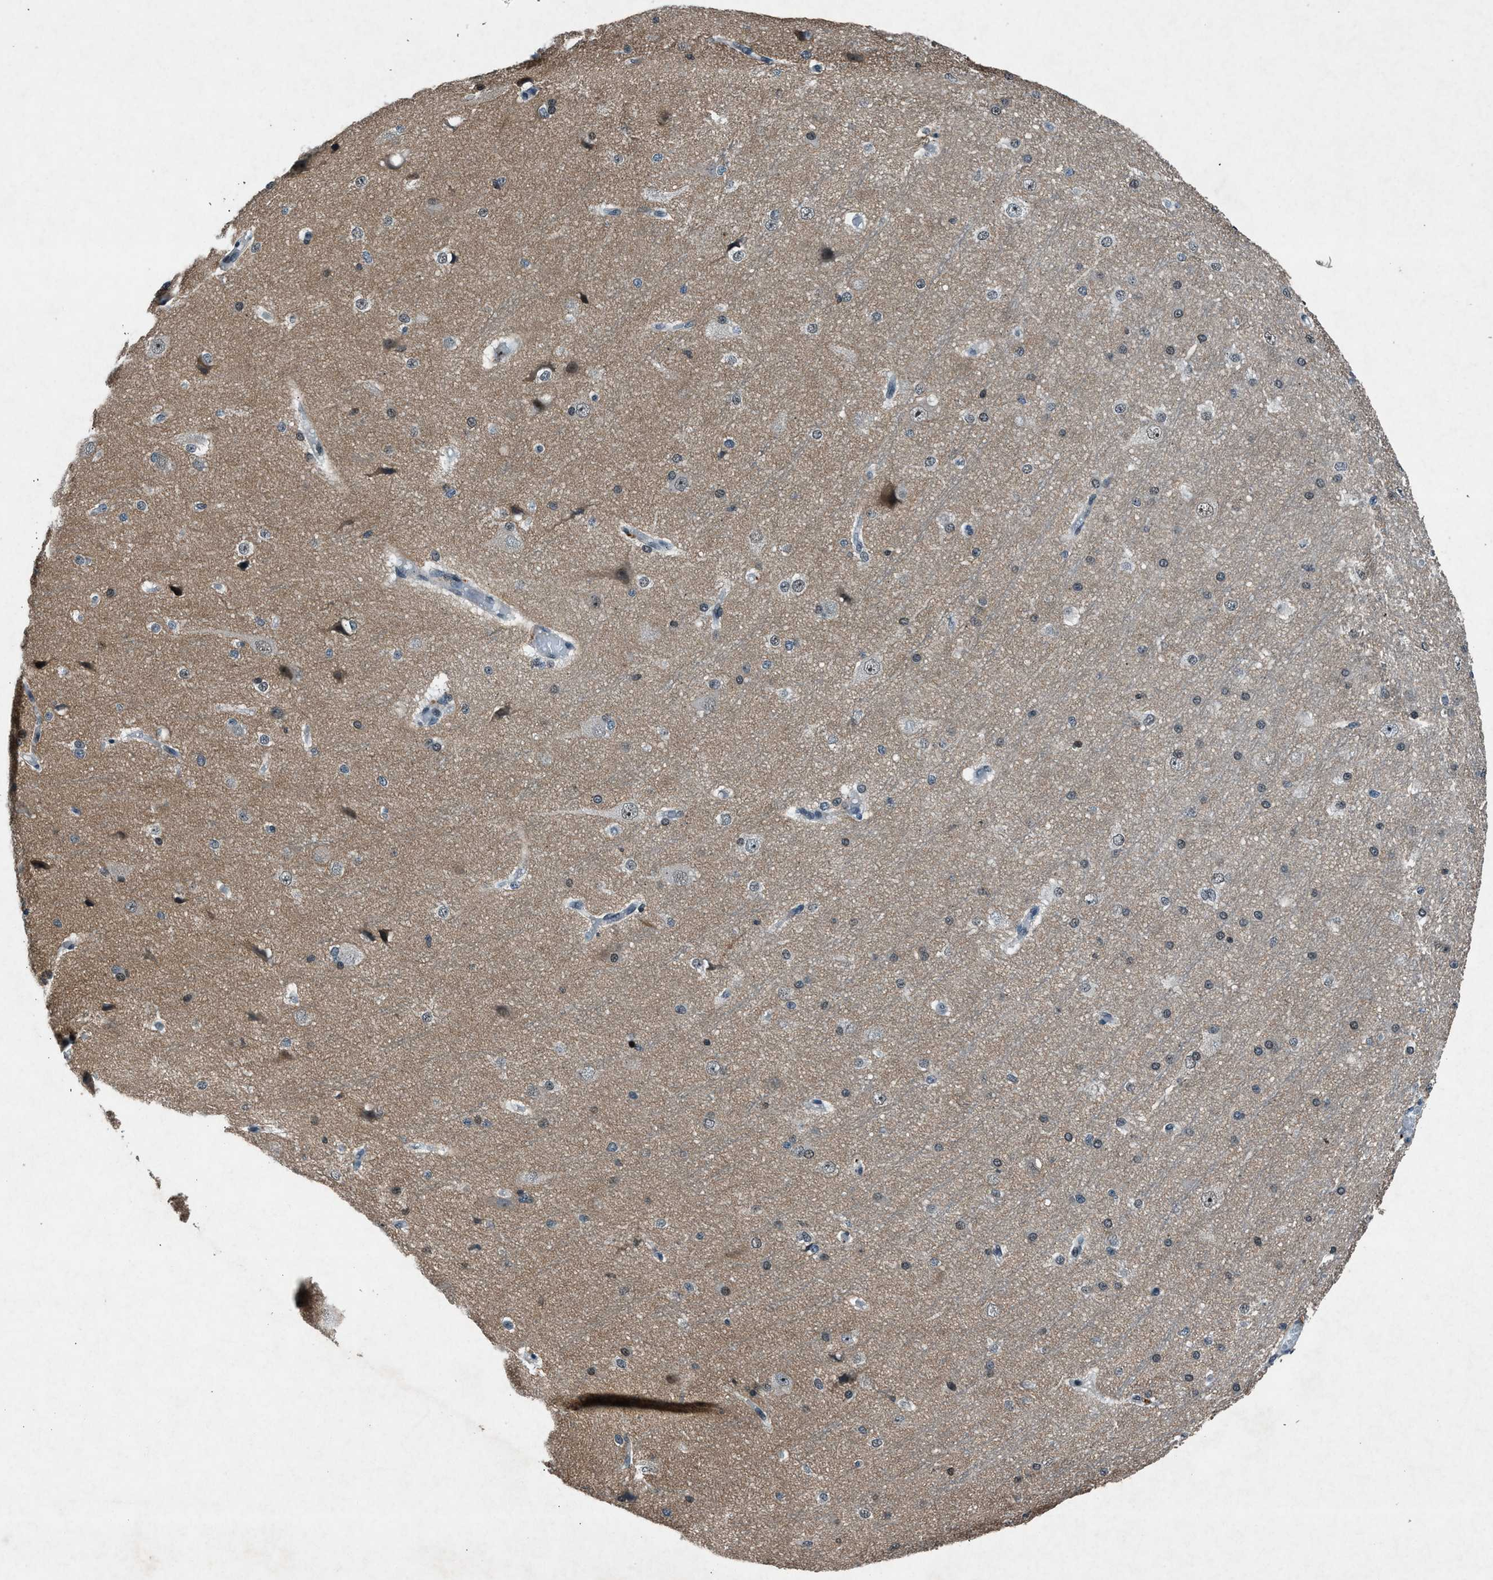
{"staining": {"intensity": "negative", "quantity": "none", "location": "none"}, "tissue": "cerebral cortex", "cell_type": "Endothelial cells", "image_type": "normal", "snomed": [{"axis": "morphology", "description": "Normal tissue, NOS"}, {"axis": "morphology", "description": "Developmental malformation"}, {"axis": "topography", "description": "Cerebral cortex"}], "caption": "DAB immunohistochemical staining of unremarkable human cerebral cortex shows no significant staining in endothelial cells.", "gene": "ADCY1", "patient": {"sex": "female", "age": 30}}